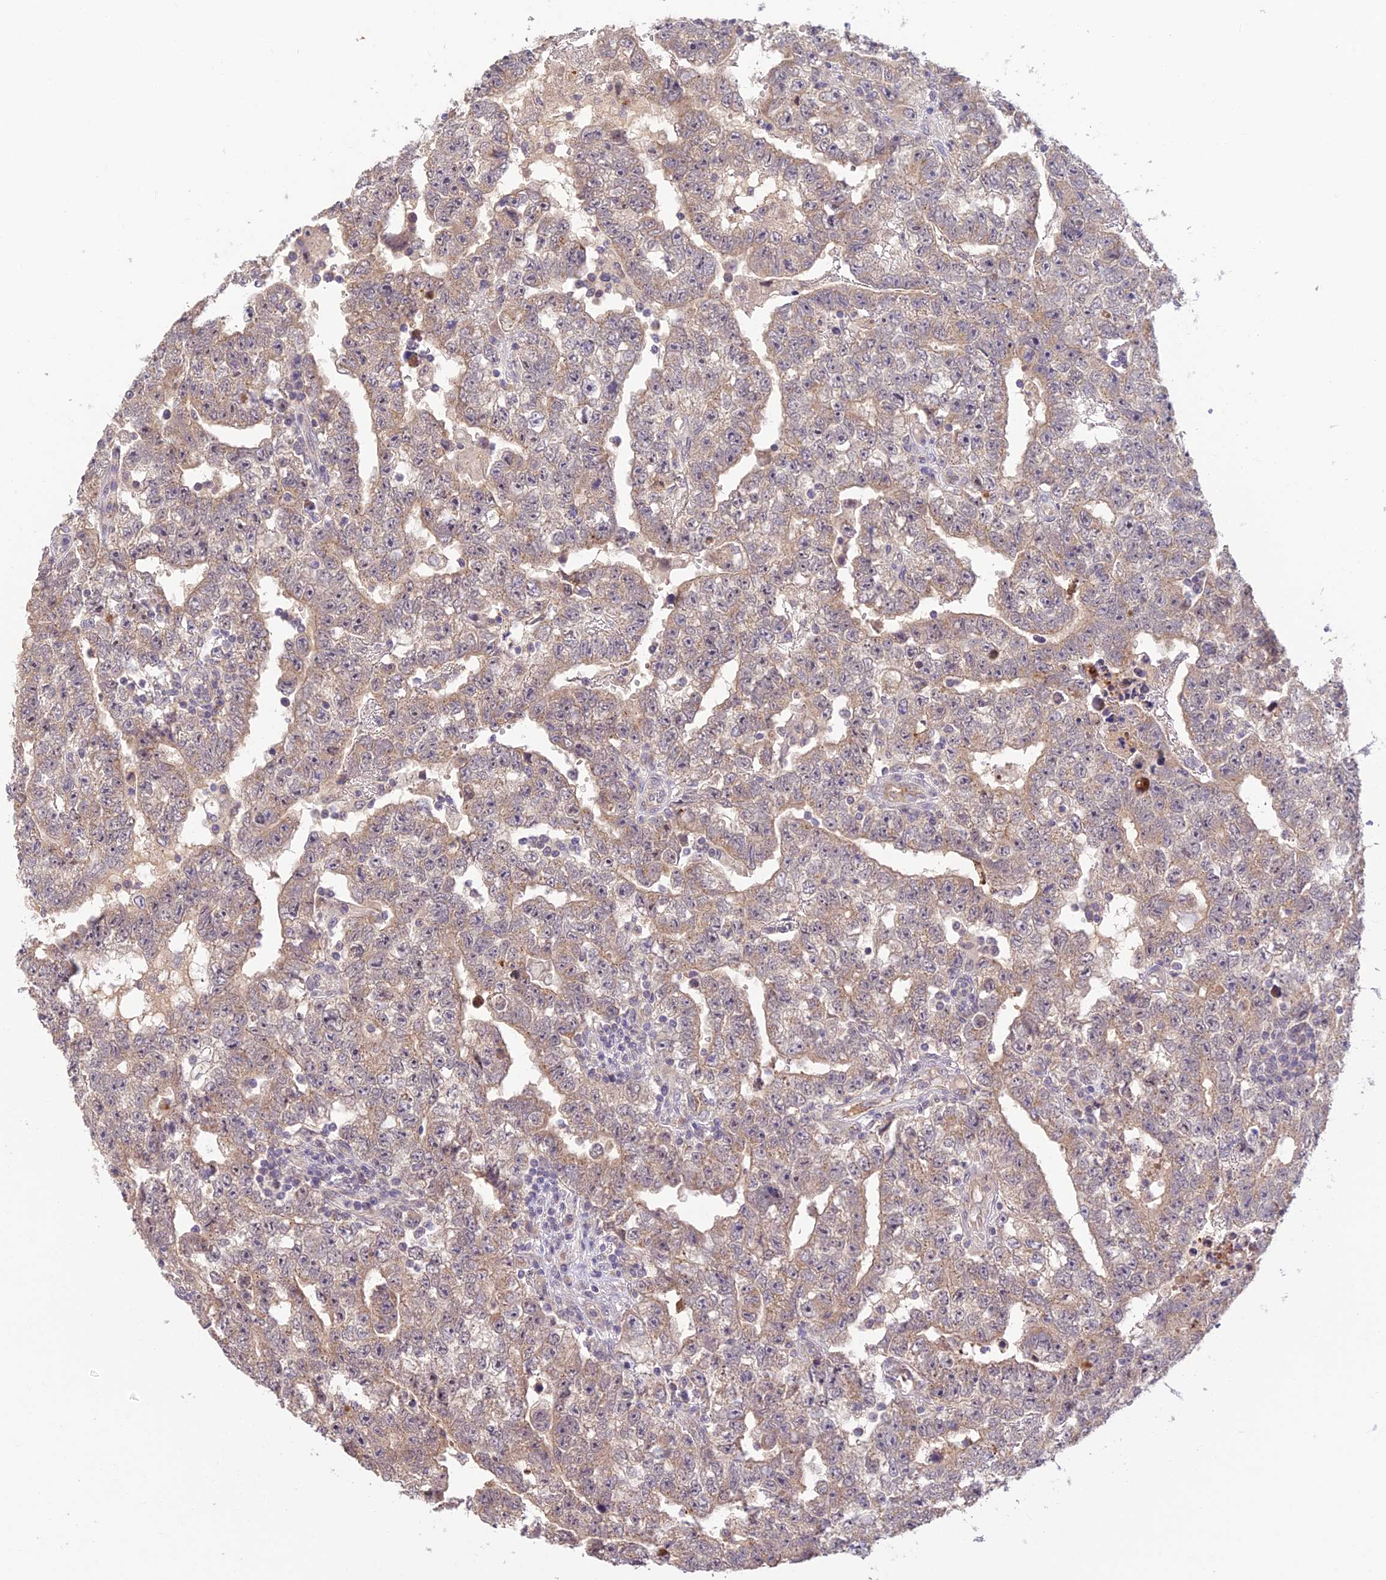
{"staining": {"intensity": "weak", "quantity": "<25%", "location": "cytoplasmic/membranous"}, "tissue": "testis cancer", "cell_type": "Tumor cells", "image_type": "cancer", "snomed": [{"axis": "morphology", "description": "Carcinoma, Embryonal, NOS"}, {"axis": "topography", "description": "Testis"}], "caption": "Tumor cells show no significant protein positivity in testis cancer (embryonal carcinoma).", "gene": "ASPDH", "patient": {"sex": "male", "age": 25}}